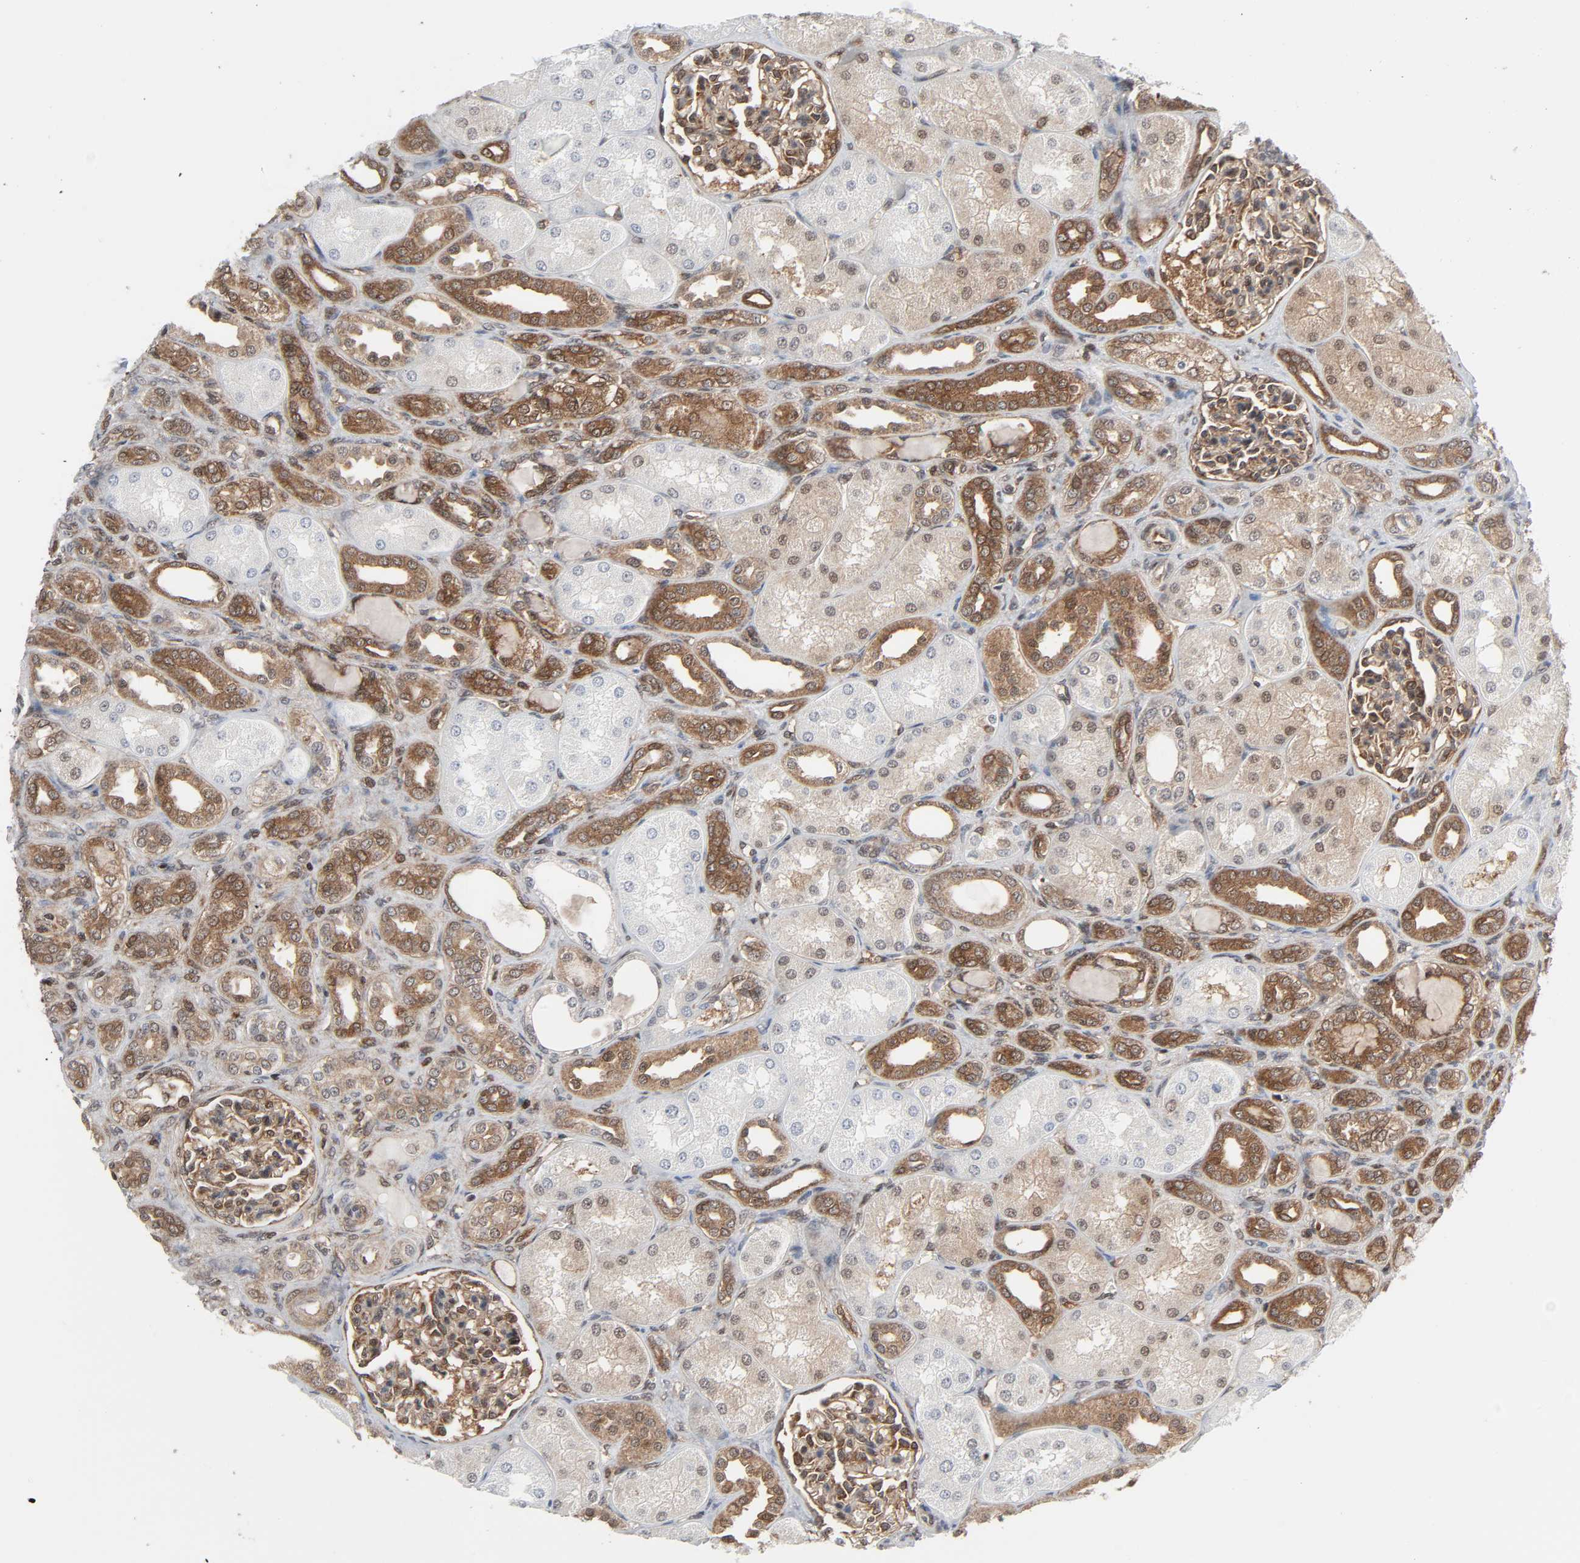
{"staining": {"intensity": "moderate", "quantity": ">75%", "location": "cytoplasmic/membranous"}, "tissue": "kidney", "cell_type": "Cells in glomeruli", "image_type": "normal", "snomed": [{"axis": "morphology", "description": "Normal tissue, NOS"}, {"axis": "topography", "description": "Kidney"}], "caption": "Immunohistochemical staining of benign kidney displays moderate cytoplasmic/membranous protein positivity in approximately >75% of cells in glomeruli. (DAB = brown stain, brightfield microscopy at high magnification).", "gene": "GSK3A", "patient": {"sex": "male", "age": 7}}